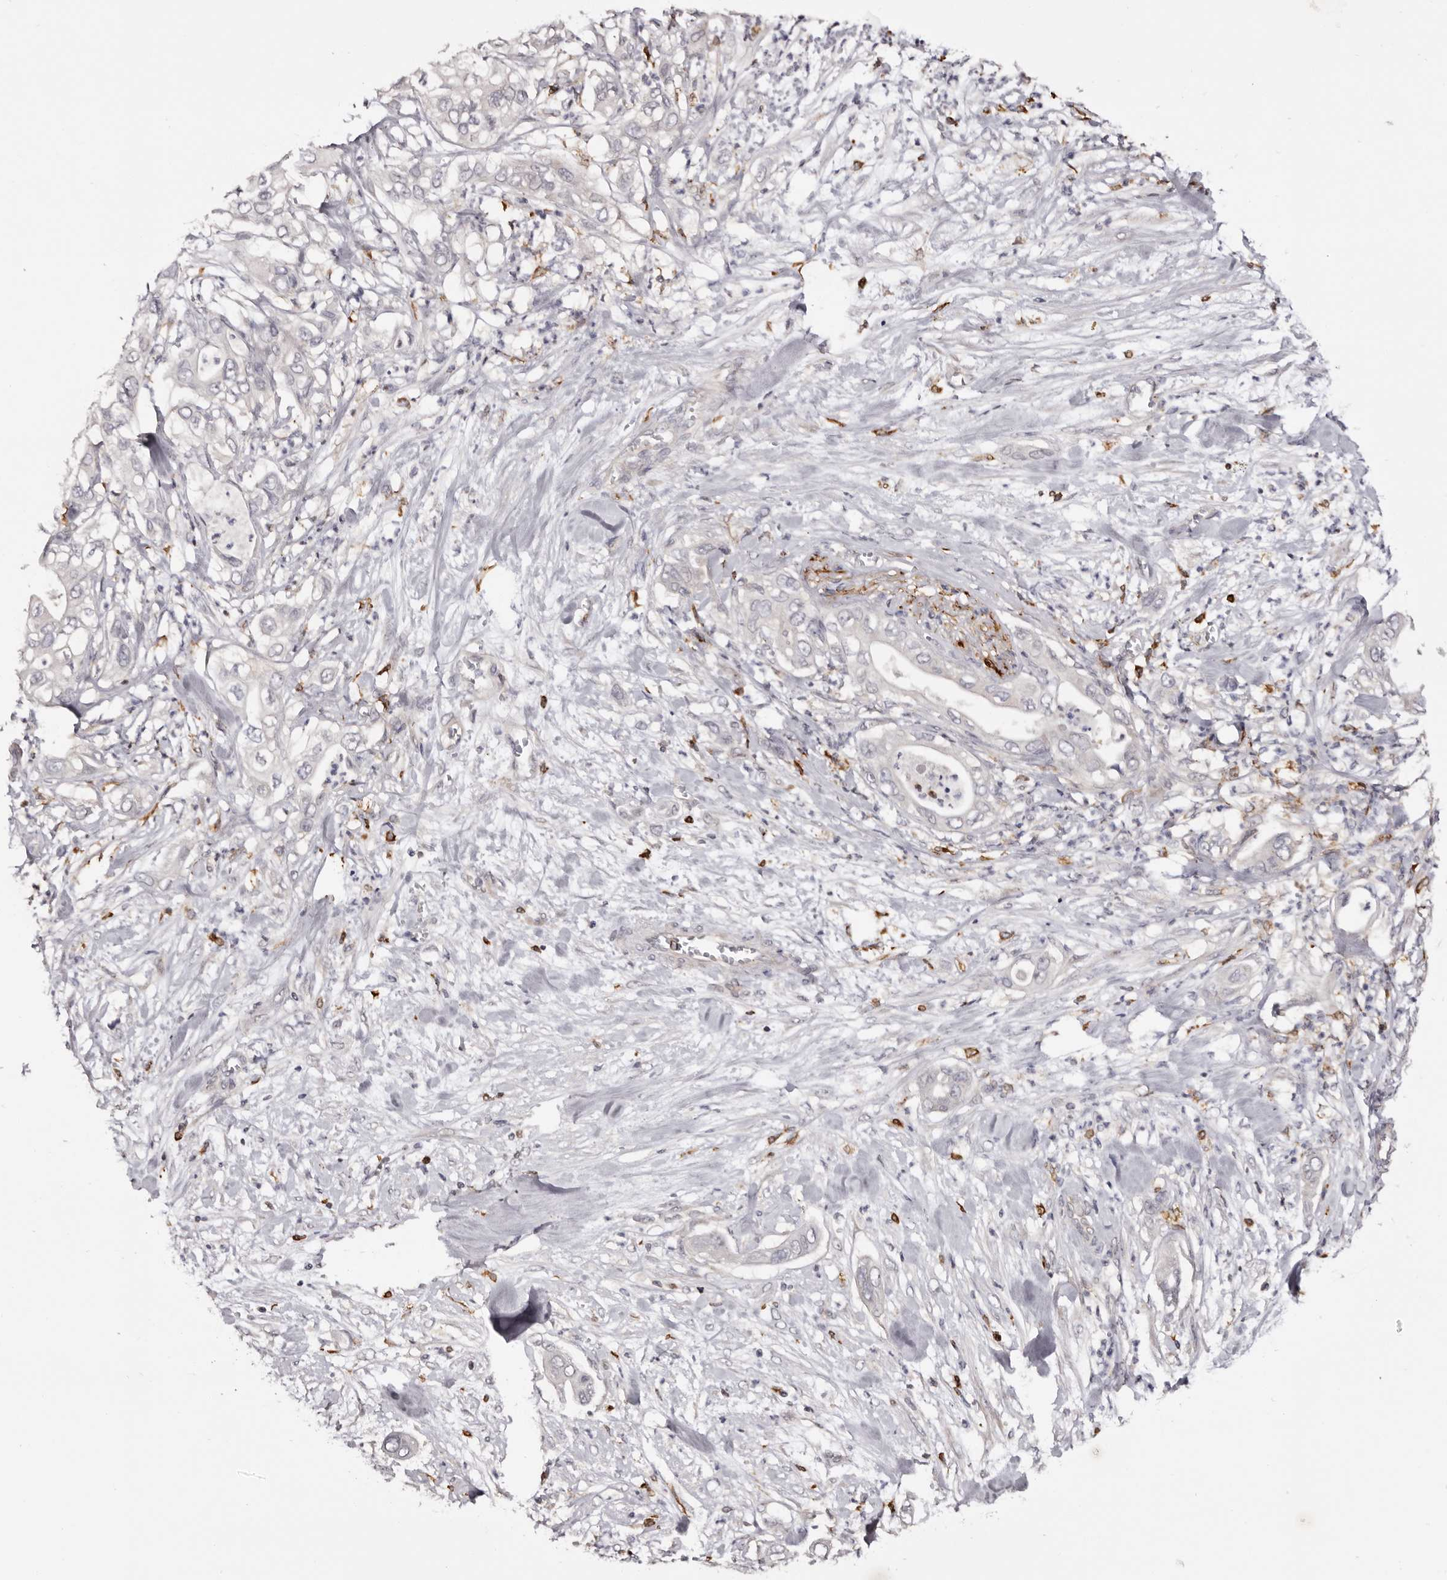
{"staining": {"intensity": "negative", "quantity": "none", "location": "none"}, "tissue": "pancreatic cancer", "cell_type": "Tumor cells", "image_type": "cancer", "snomed": [{"axis": "morphology", "description": "Adenocarcinoma, NOS"}, {"axis": "topography", "description": "Pancreas"}], "caption": "DAB immunohistochemical staining of pancreatic cancer (adenocarcinoma) demonstrates no significant positivity in tumor cells.", "gene": "TNNI1", "patient": {"sex": "female", "age": 78}}